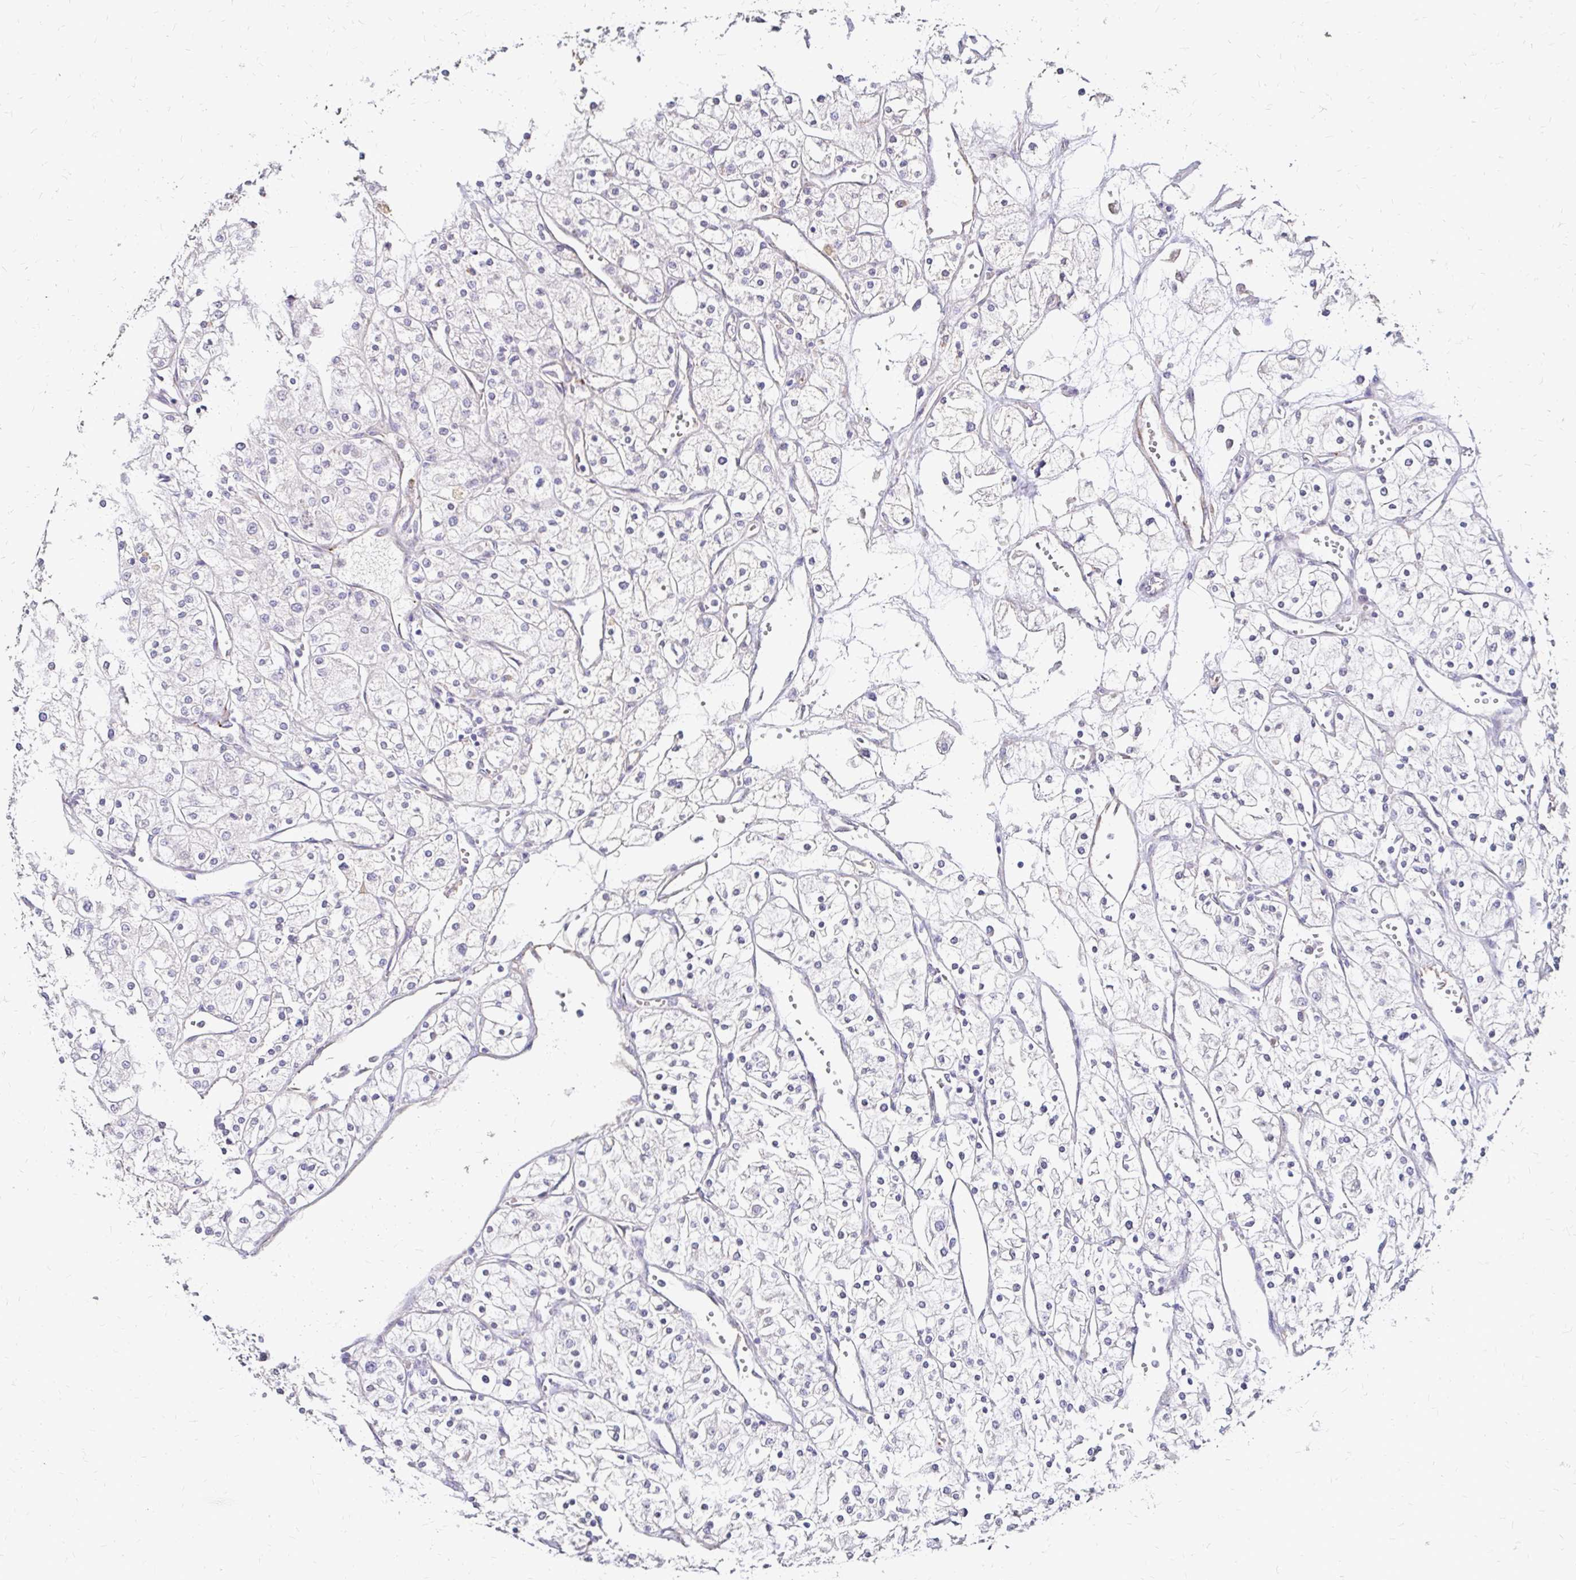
{"staining": {"intensity": "negative", "quantity": "none", "location": "none"}, "tissue": "renal cancer", "cell_type": "Tumor cells", "image_type": "cancer", "snomed": [{"axis": "morphology", "description": "Adenocarcinoma, NOS"}, {"axis": "topography", "description": "Kidney"}], "caption": "IHC of adenocarcinoma (renal) displays no staining in tumor cells. (Immunohistochemistry, brightfield microscopy, high magnification).", "gene": "PRIMA1", "patient": {"sex": "male", "age": 80}}